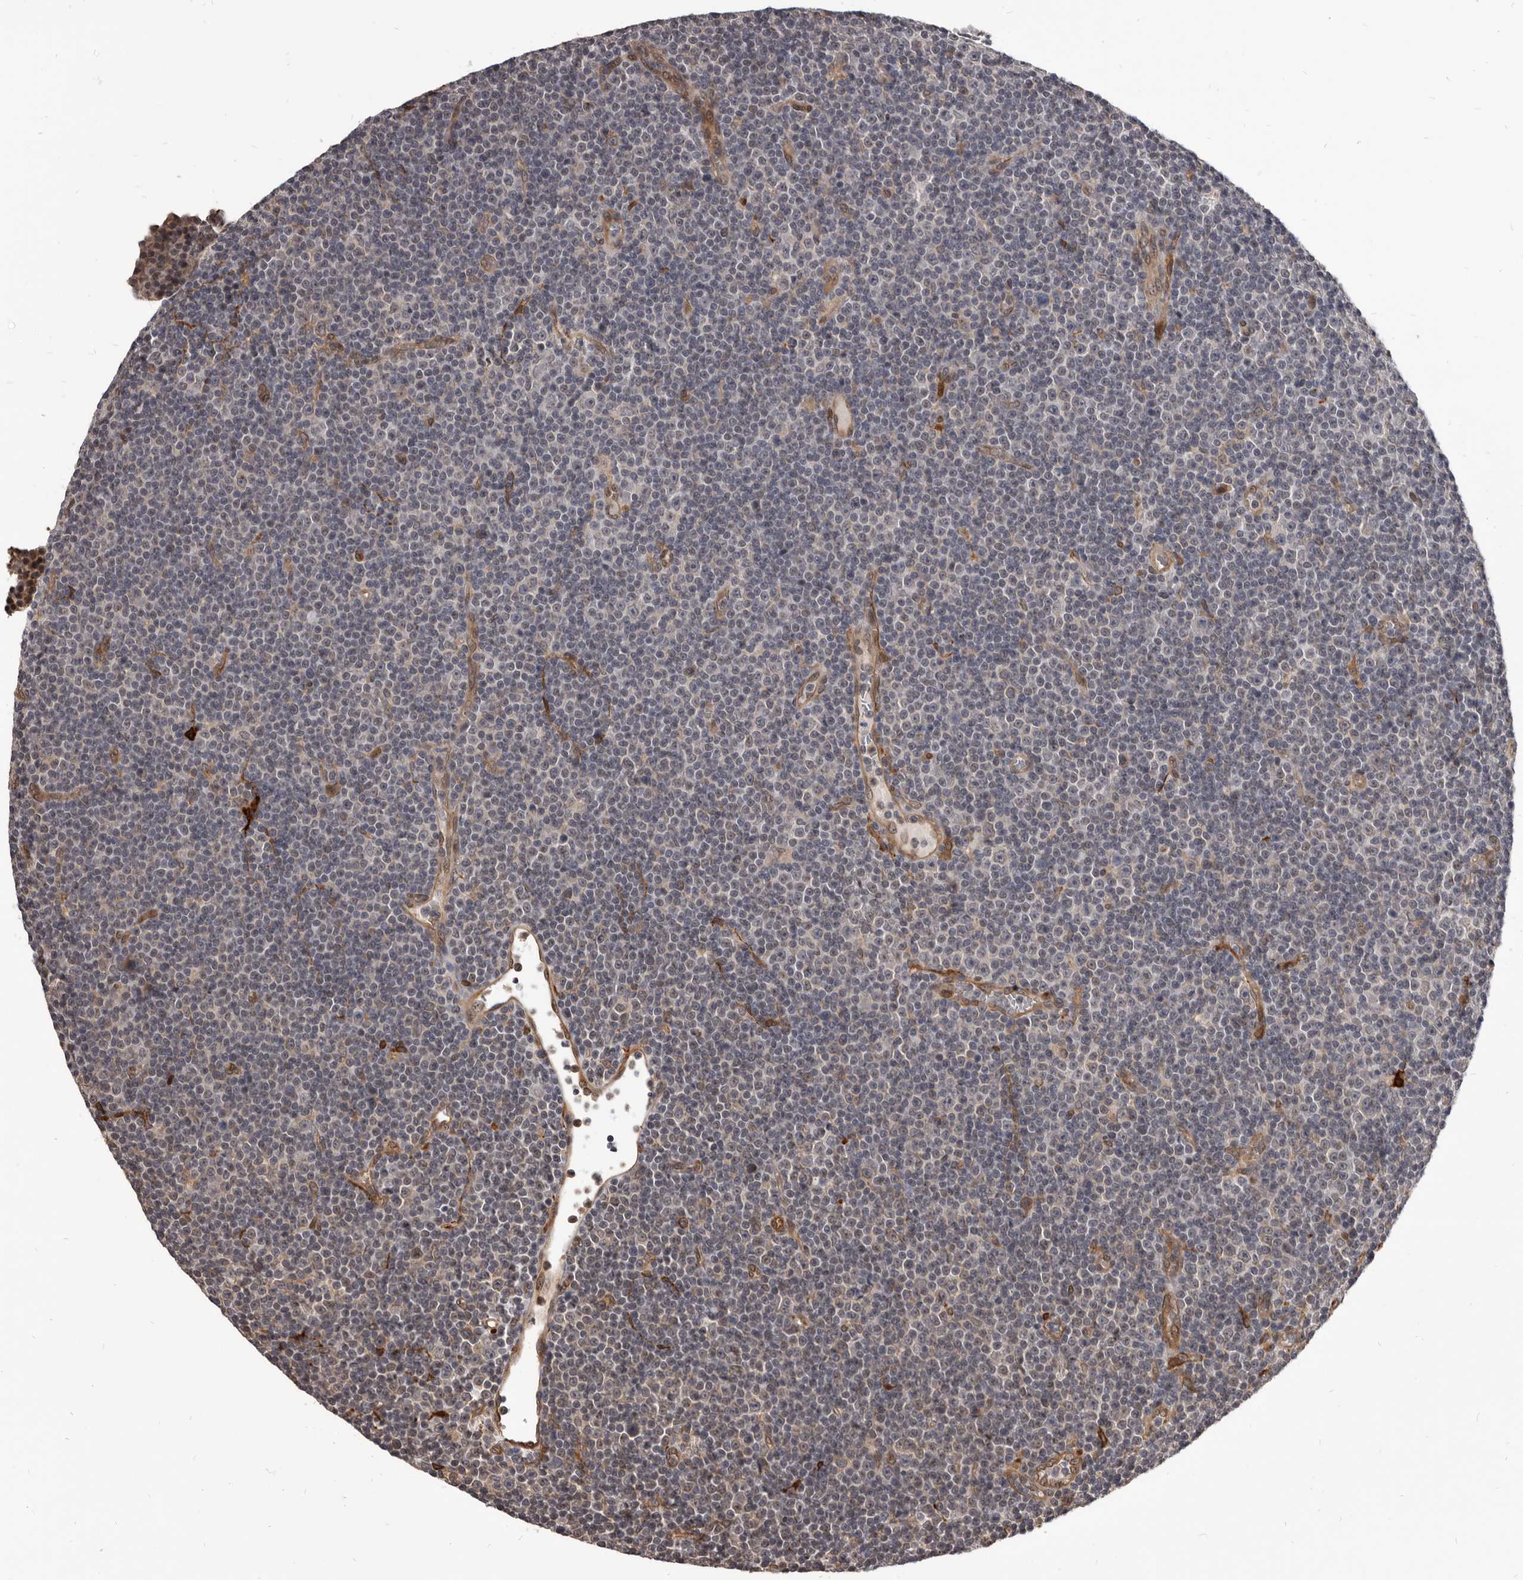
{"staining": {"intensity": "weak", "quantity": "<25%", "location": "cytoplasmic/membranous"}, "tissue": "lymphoma", "cell_type": "Tumor cells", "image_type": "cancer", "snomed": [{"axis": "morphology", "description": "Malignant lymphoma, non-Hodgkin's type, Low grade"}, {"axis": "topography", "description": "Lymph node"}], "caption": "Tumor cells are negative for protein expression in human low-grade malignant lymphoma, non-Hodgkin's type.", "gene": "ADAMTS20", "patient": {"sex": "female", "age": 67}}